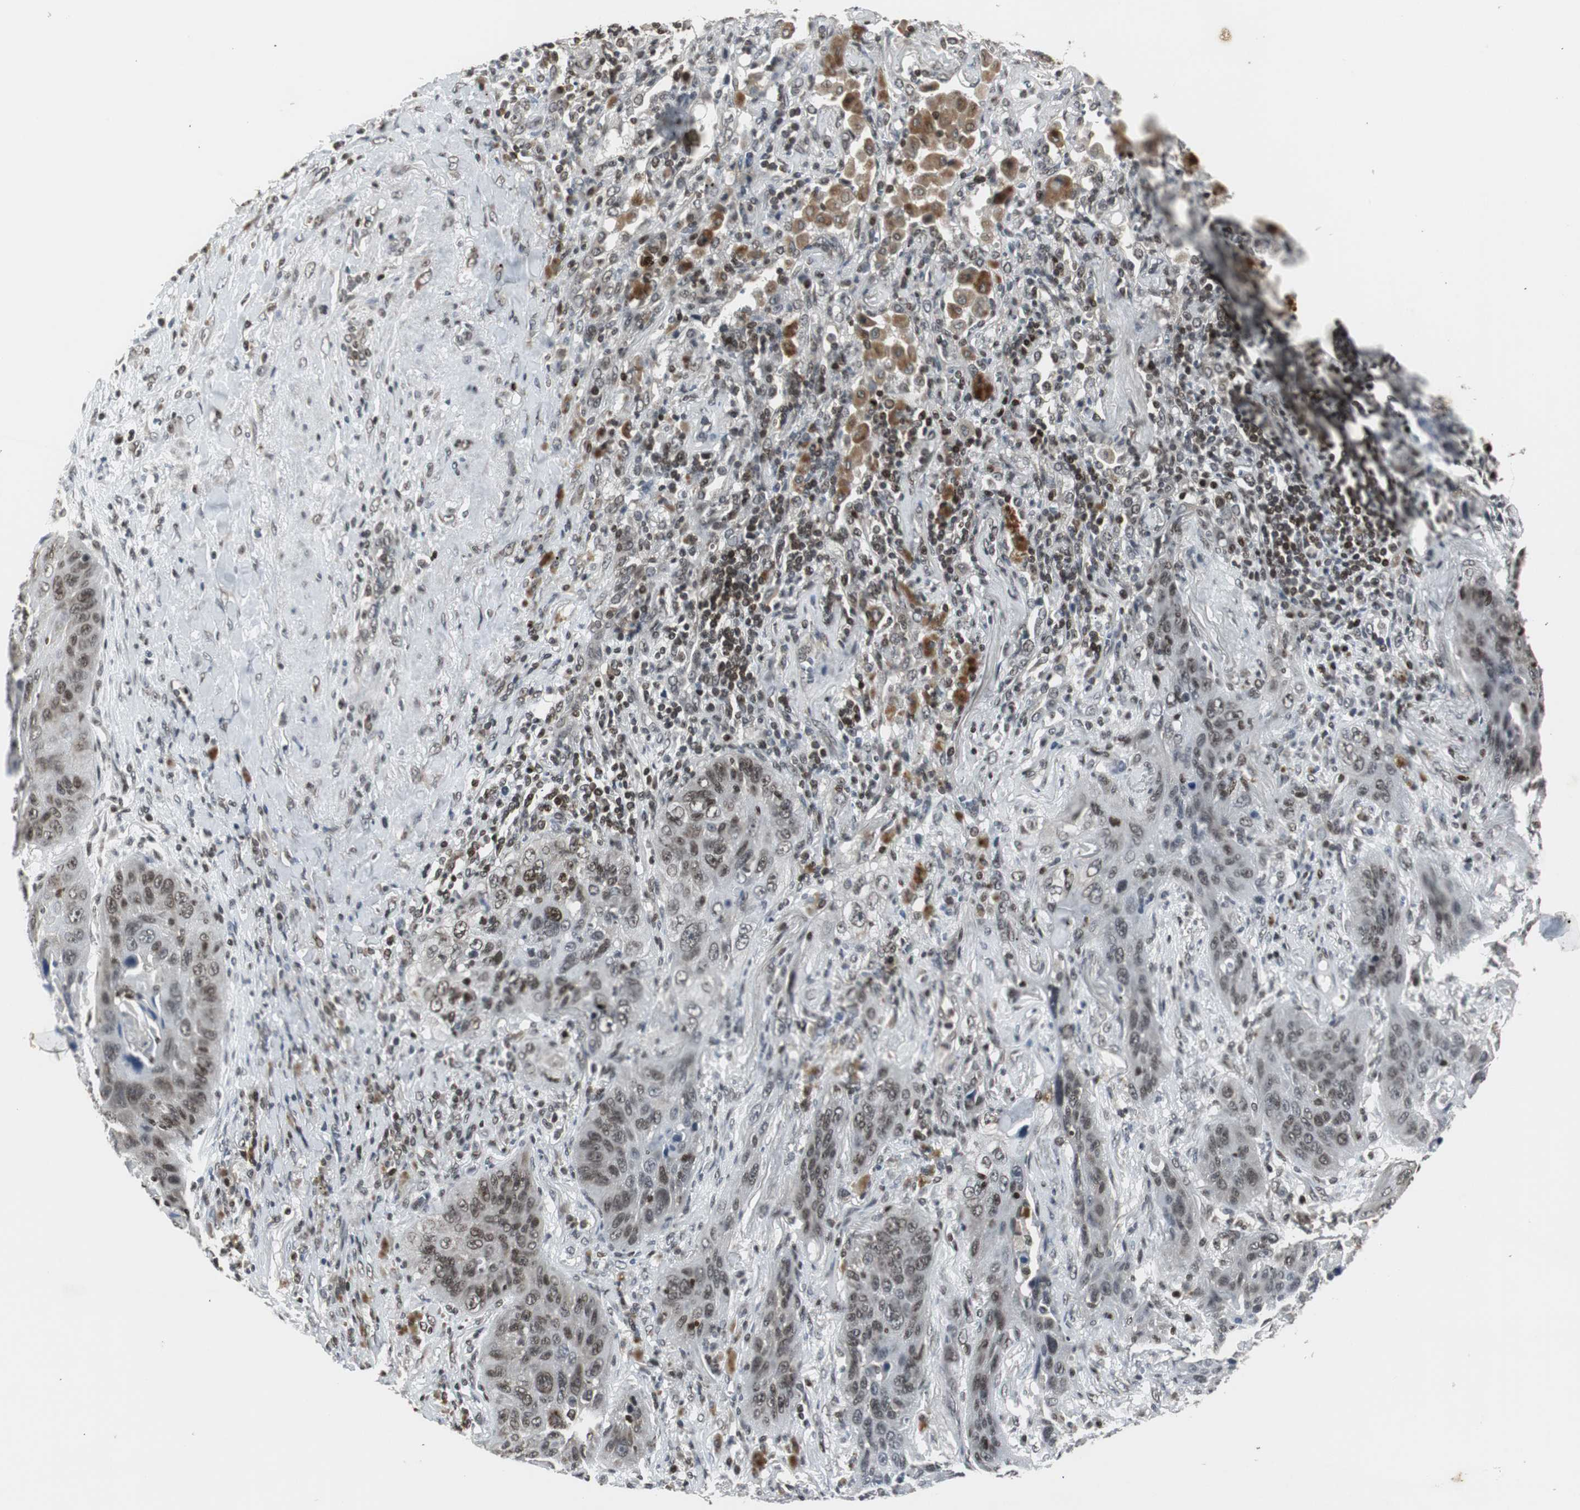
{"staining": {"intensity": "weak", "quantity": ">75%", "location": "nuclear"}, "tissue": "lung cancer", "cell_type": "Tumor cells", "image_type": "cancer", "snomed": [{"axis": "morphology", "description": "Squamous cell carcinoma, NOS"}, {"axis": "topography", "description": "Lung"}], "caption": "Human lung cancer stained for a protein (brown) demonstrates weak nuclear positive positivity in approximately >75% of tumor cells.", "gene": "MPG", "patient": {"sex": "female", "age": 67}}